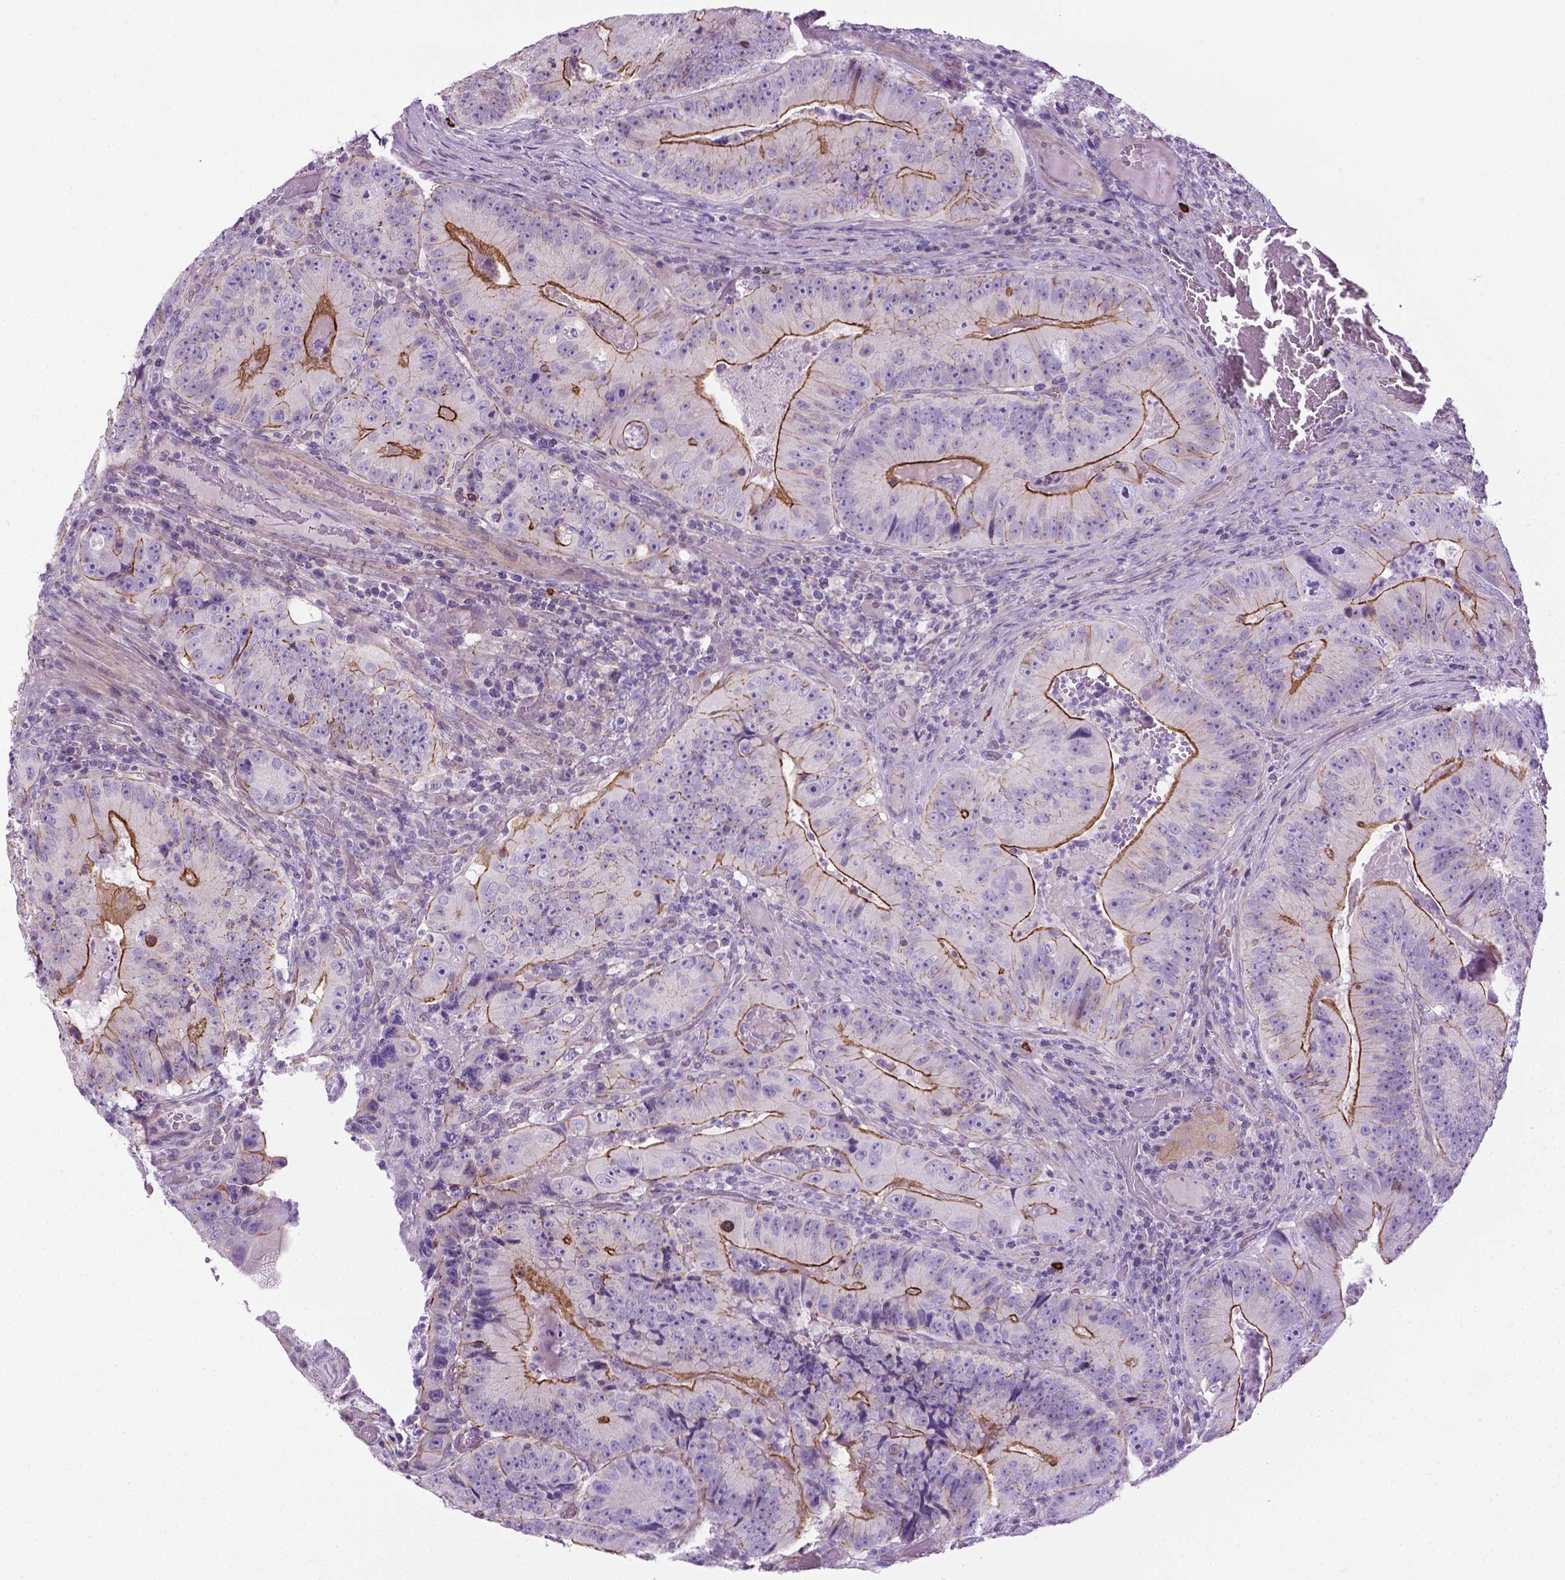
{"staining": {"intensity": "moderate", "quantity": "25%-75%", "location": "cytoplasmic/membranous"}, "tissue": "colorectal cancer", "cell_type": "Tumor cells", "image_type": "cancer", "snomed": [{"axis": "morphology", "description": "Adenocarcinoma, NOS"}, {"axis": "topography", "description": "Colon"}], "caption": "Immunohistochemistry (IHC) staining of adenocarcinoma (colorectal), which demonstrates medium levels of moderate cytoplasmic/membranous expression in approximately 25%-75% of tumor cells indicating moderate cytoplasmic/membranous protein positivity. The staining was performed using DAB (3,3'-diaminobenzidine) (brown) for protein detection and nuclei were counterstained in hematoxylin (blue).", "gene": "SPECC1L", "patient": {"sex": "female", "age": 86}}